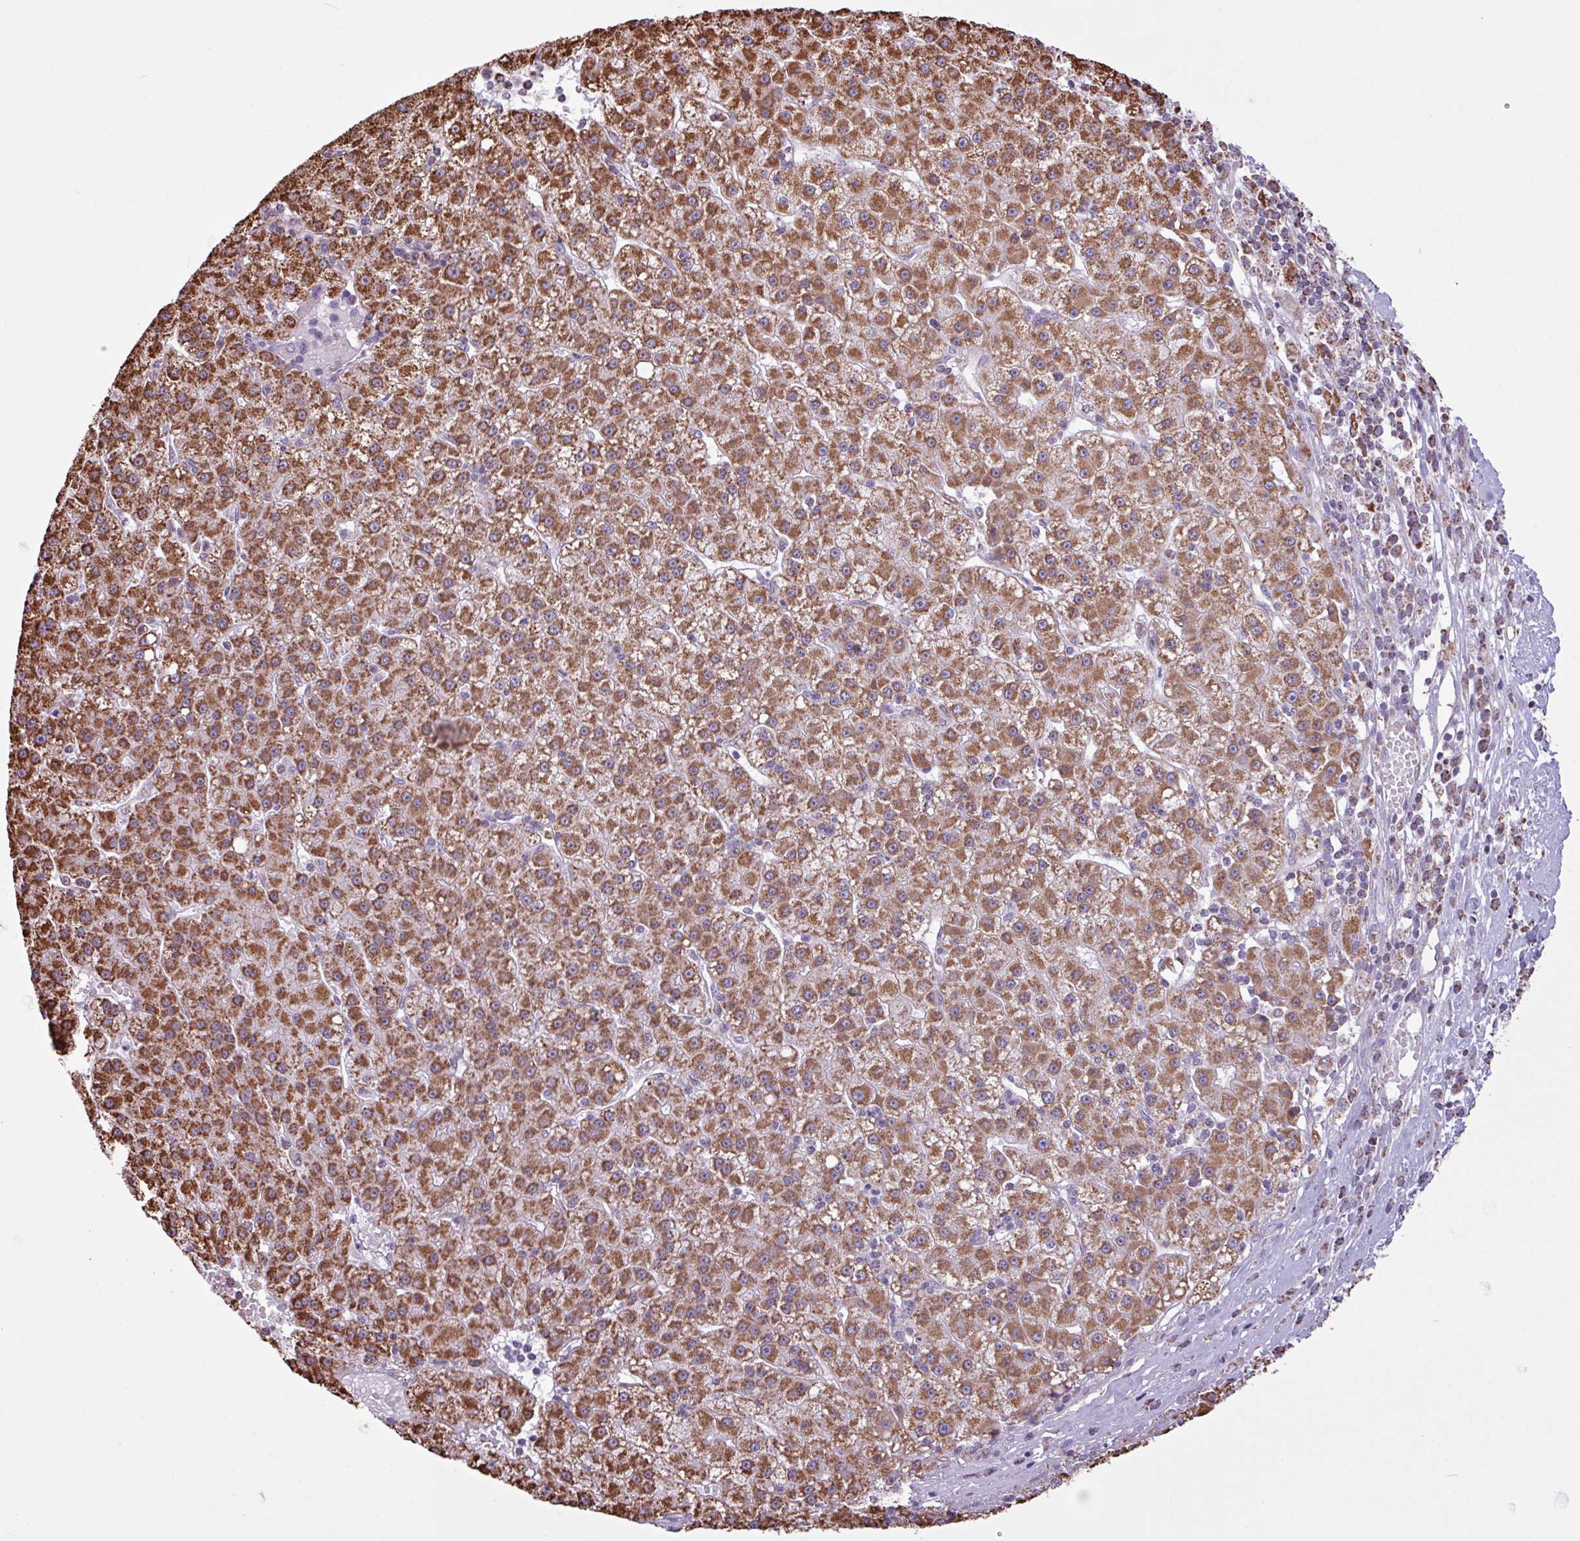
{"staining": {"intensity": "strong", "quantity": ">75%", "location": "cytoplasmic/membranous"}, "tissue": "liver cancer", "cell_type": "Tumor cells", "image_type": "cancer", "snomed": [{"axis": "morphology", "description": "Carcinoma, Hepatocellular, NOS"}, {"axis": "topography", "description": "Liver"}], "caption": "Strong cytoplasmic/membranous expression for a protein is seen in about >75% of tumor cells of liver cancer (hepatocellular carcinoma) using IHC.", "gene": "ALG8", "patient": {"sex": "male", "age": 76}}